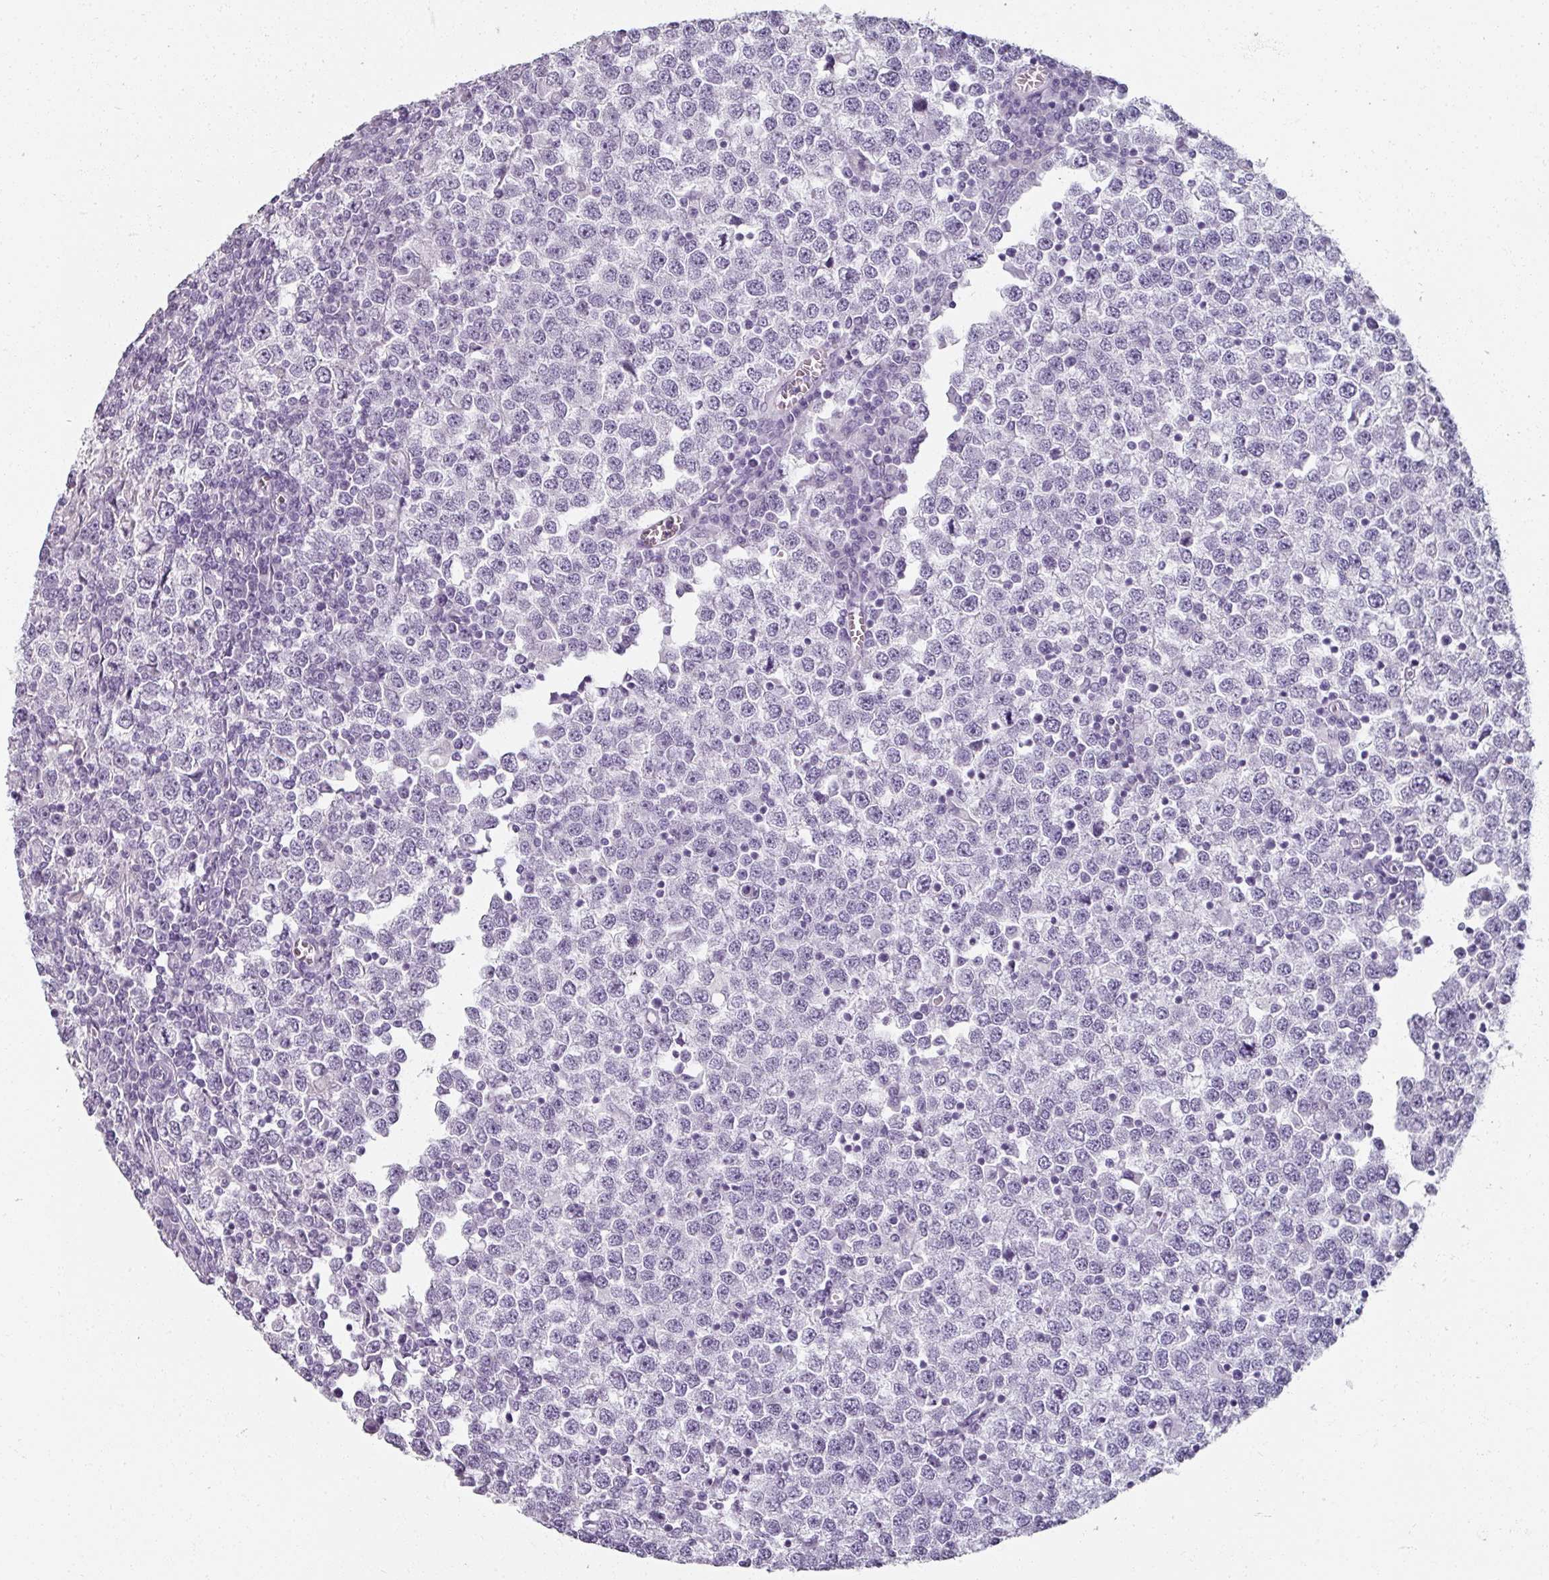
{"staining": {"intensity": "negative", "quantity": "none", "location": "none"}, "tissue": "testis cancer", "cell_type": "Tumor cells", "image_type": "cancer", "snomed": [{"axis": "morphology", "description": "Seminoma, NOS"}, {"axis": "topography", "description": "Testis"}], "caption": "The micrograph demonstrates no staining of tumor cells in testis cancer.", "gene": "REG3G", "patient": {"sex": "male", "age": 65}}